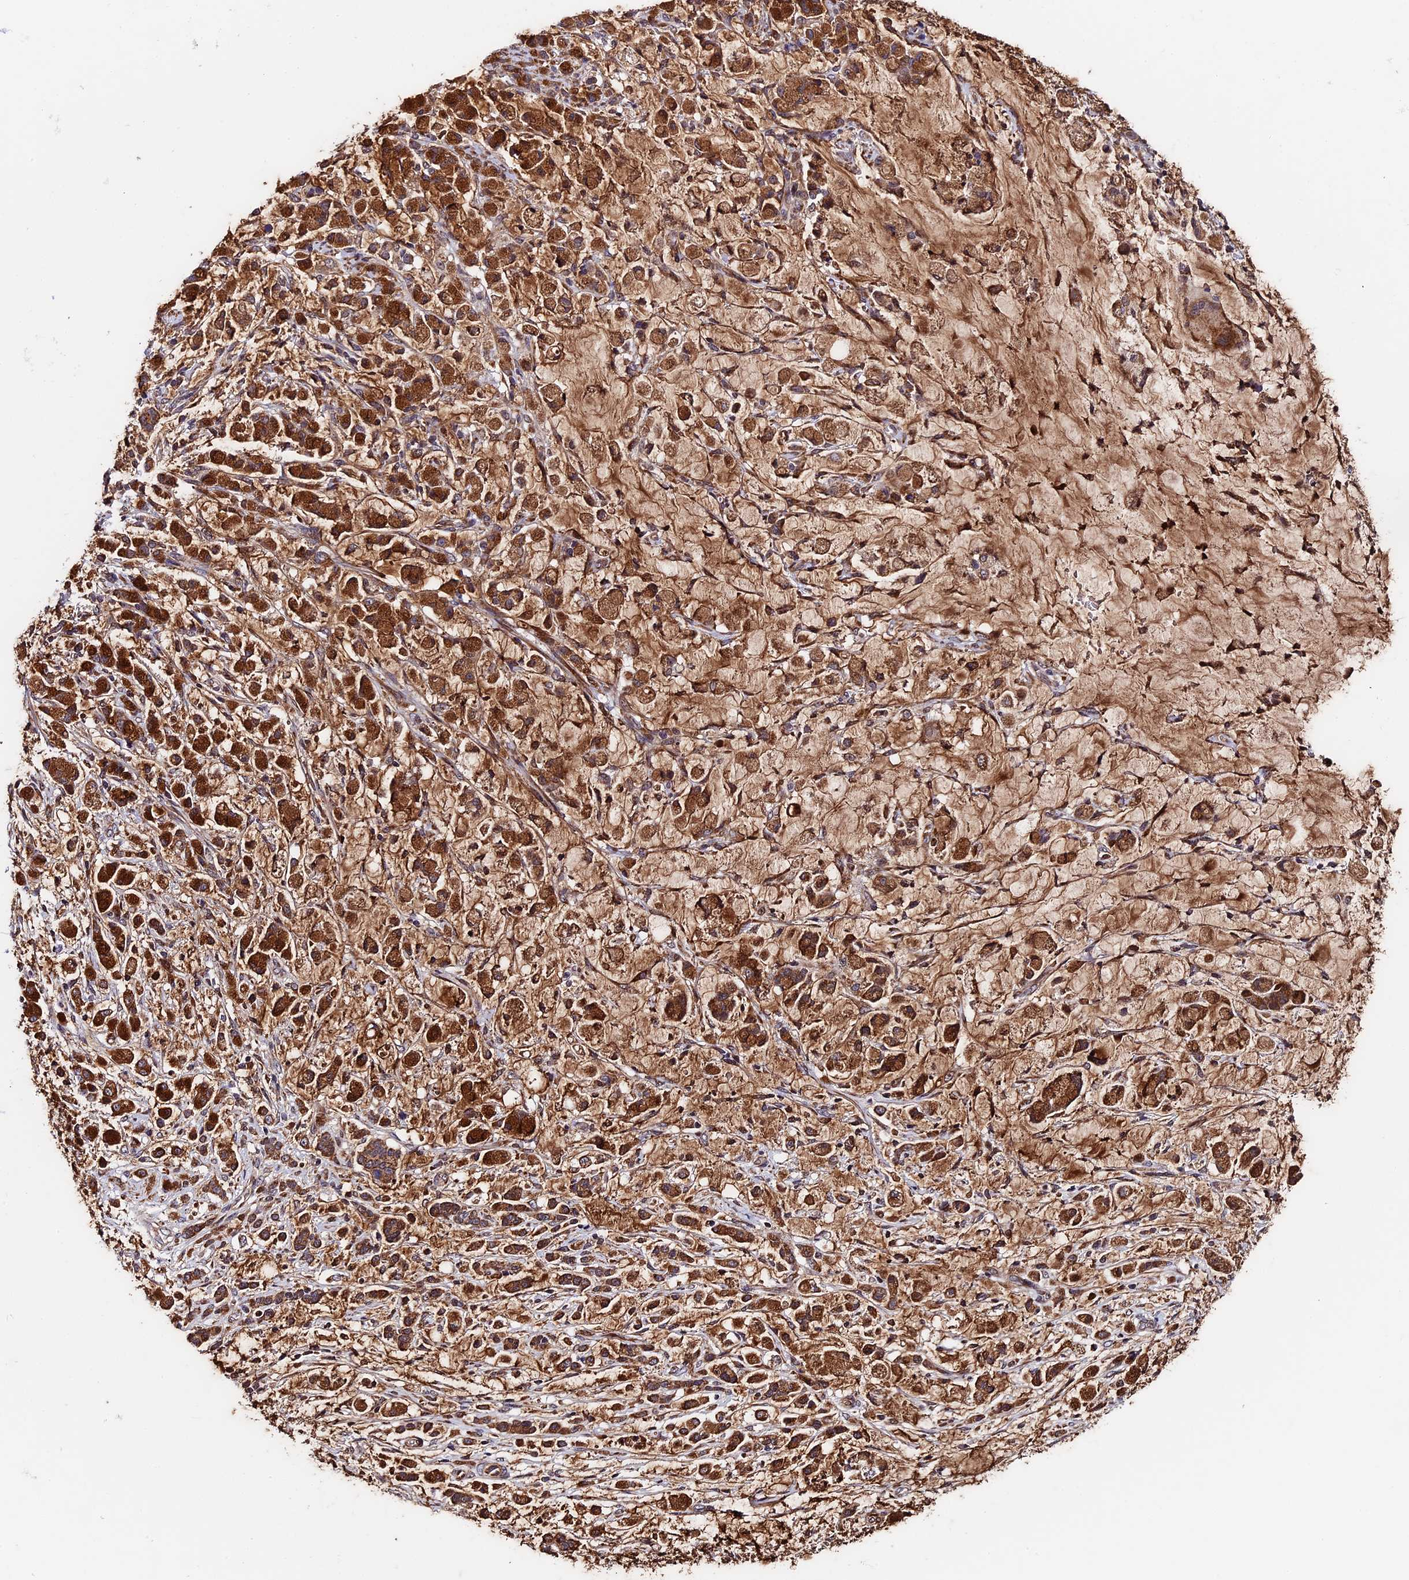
{"staining": {"intensity": "moderate", "quantity": ">75%", "location": "cytoplasmic/membranous"}, "tissue": "stomach cancer", "cell_type": "Tumor cells", "image_type": "cancer", "snomed": [{"axis": "morphology", "description": "Adenocarcinoma, NOS"}, {"axis": "topography", "description": "Stomach"}], "caption": "This image displays immunohistochemistry (IHC) staining of human stomach adenocarcinoma, with medium moderate cytoplasmic/membranous positivity in about >75% of tumor cells.", "gene": "RNF17", "patient": {"sex": "female", "age": 60}}